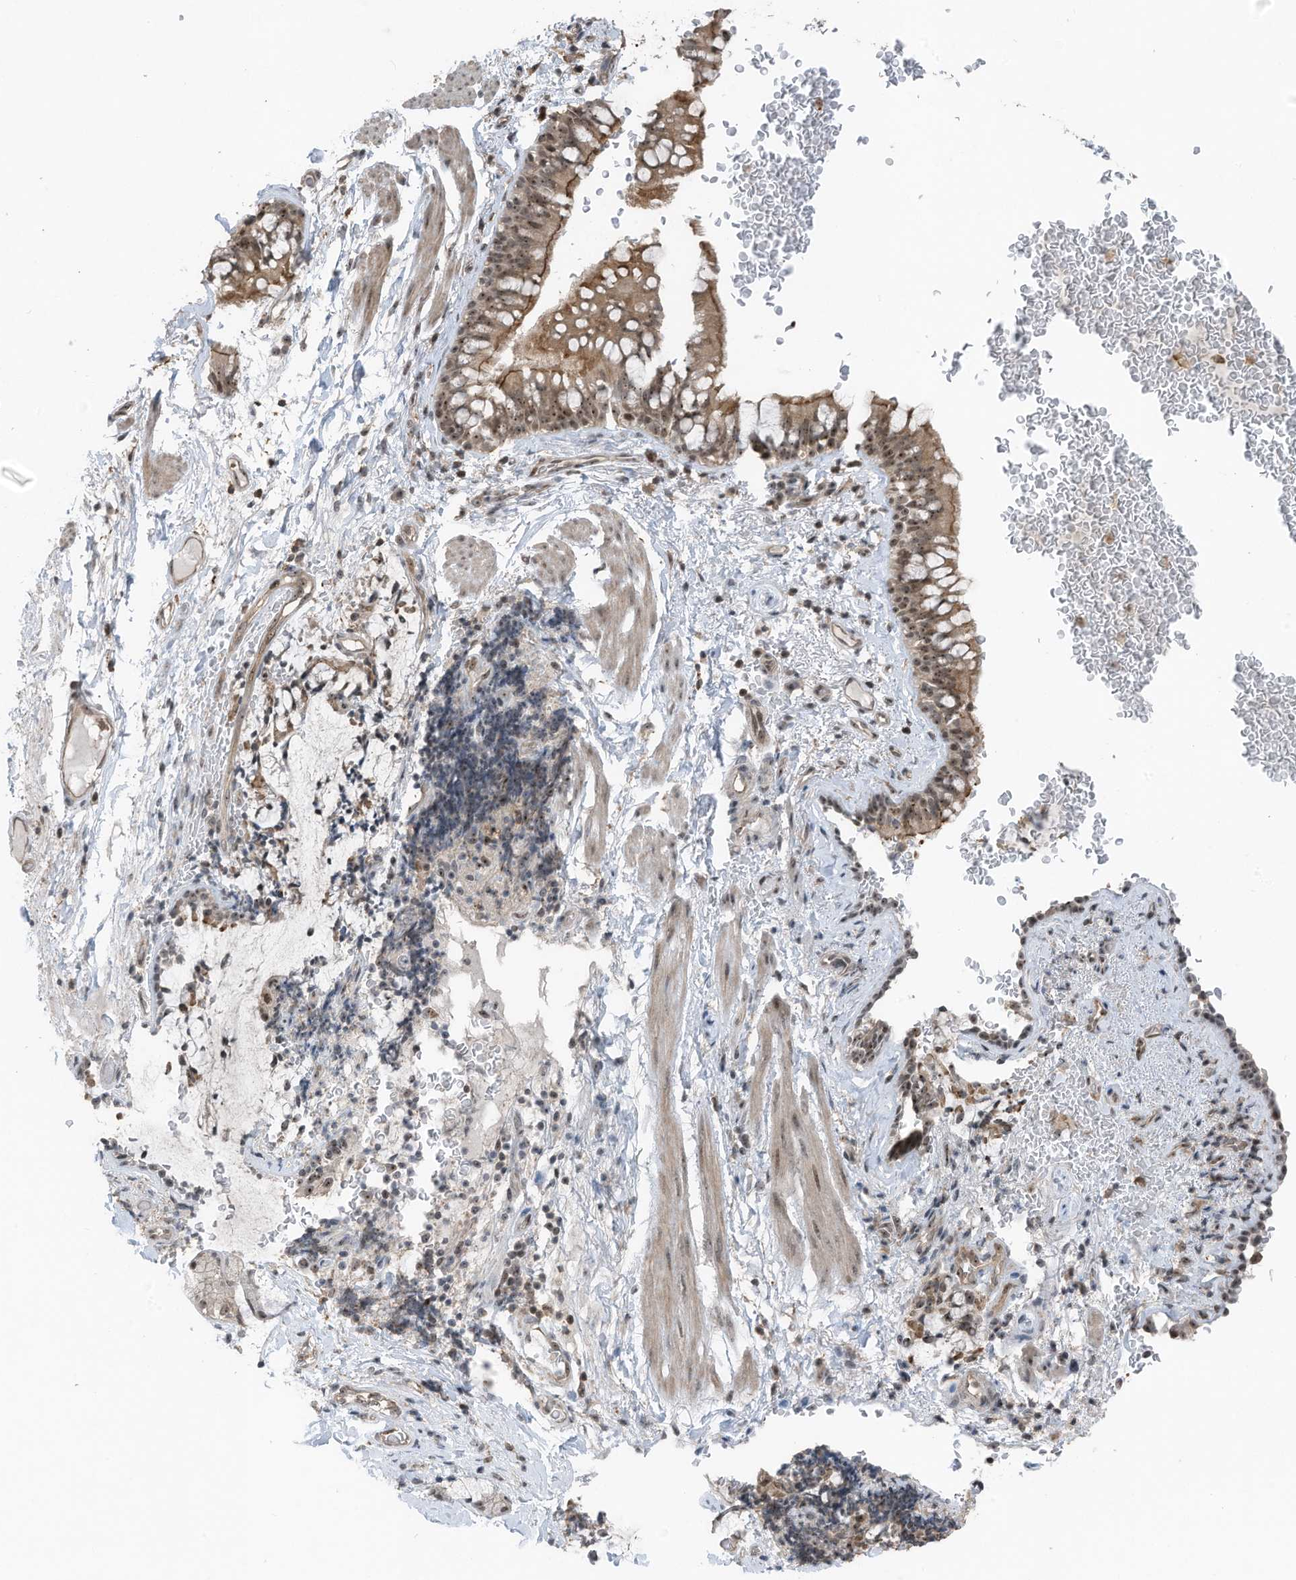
{"staining": {"intensity": "moderate", "quantity": ">75%", "location": "cytoplasmic/membranous,nuclear"}, "tissue": "bronchus", "cell_type": "Respiratory epithelial cells", "image_type": "normal", "snomed": [{"axis": "morphology", "description": "Normal tissue, NOS"}, {"axis": "topography", "description": "Cartilage tissue"}, {"axis": "topography", "description": "Bronchus"}], "caption": "Protein expression analysis of normal bronchus shows moderate cytoplasmic/membranous,nuclear positivity in about >75% of respiratory epithelial cells.", "gene": "UTP3", "patient": {"sex": "female", "age": 36}}